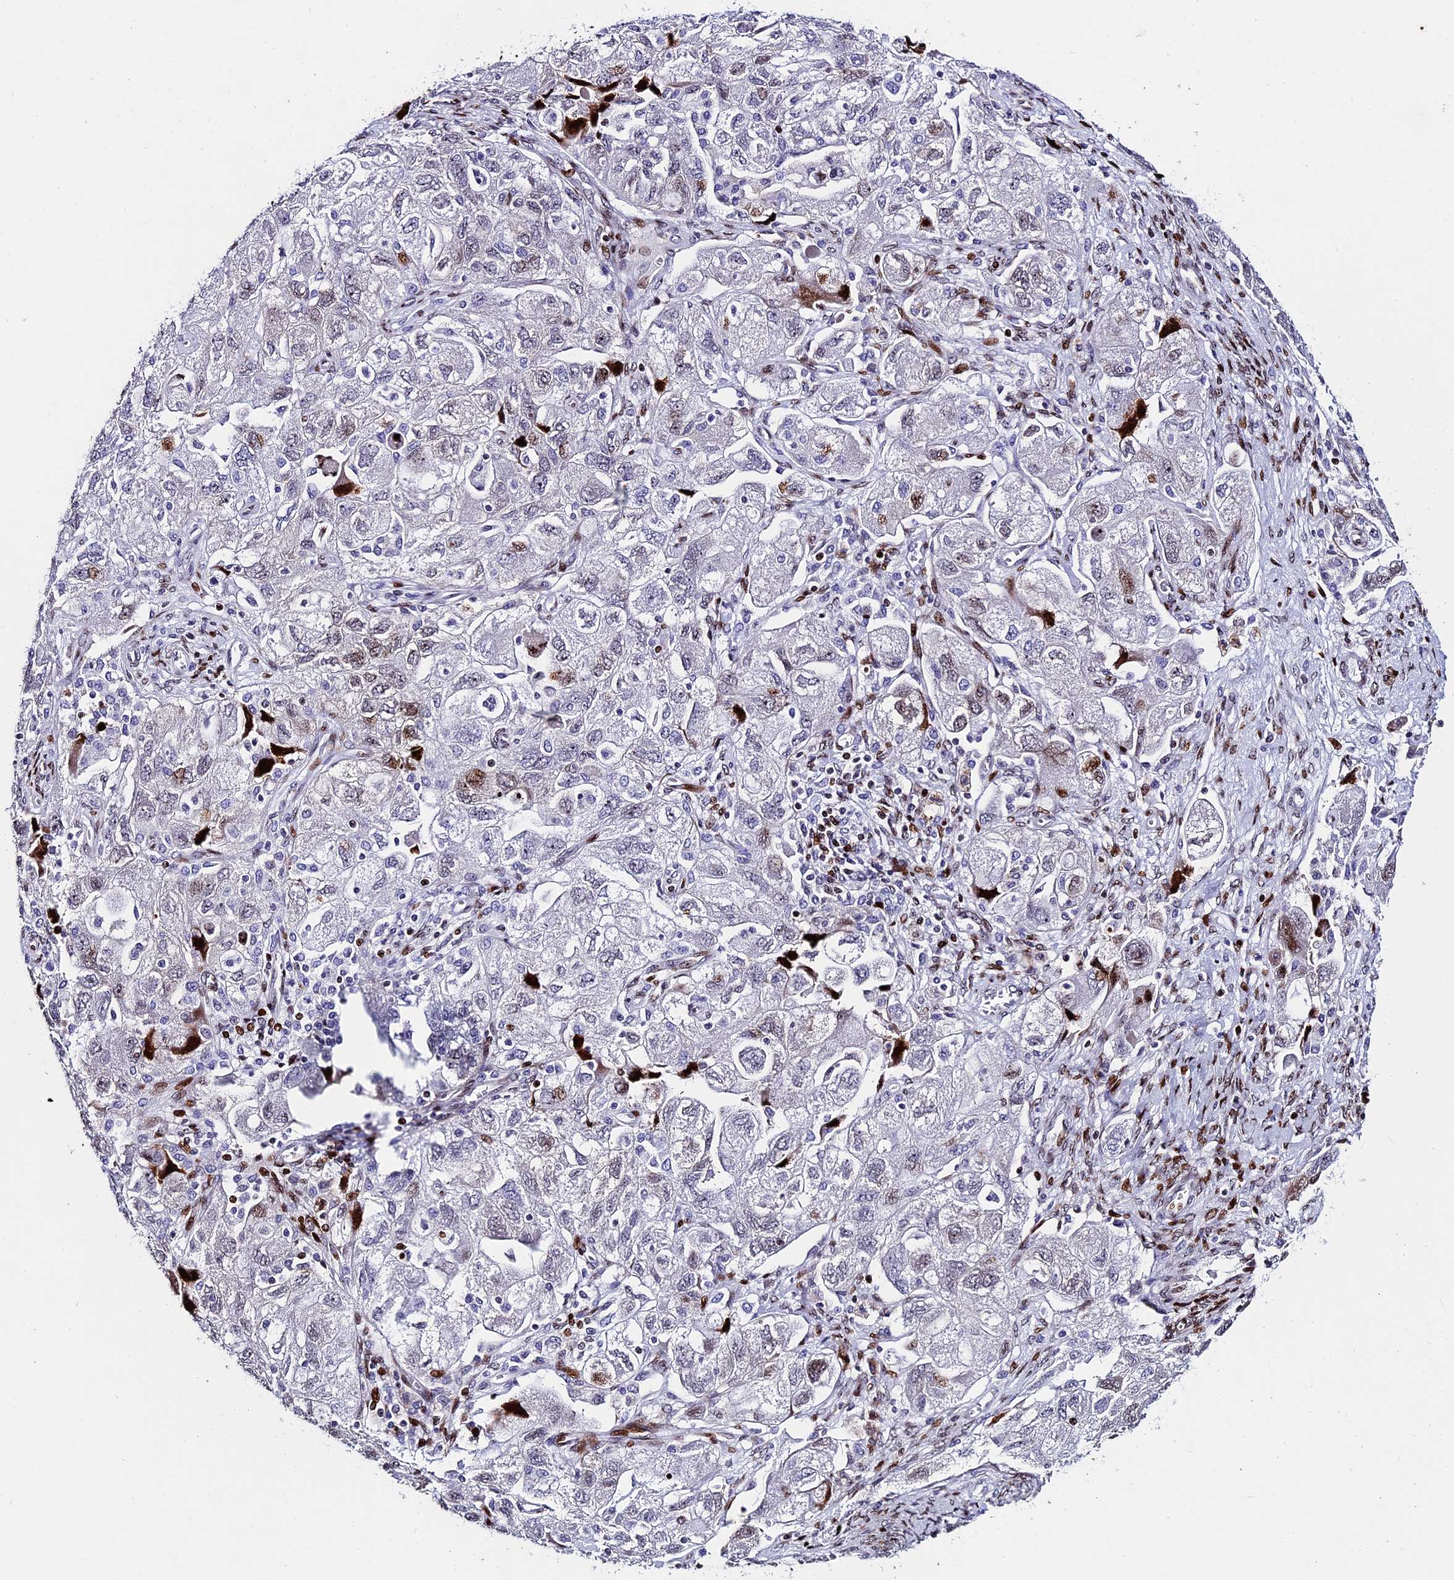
{"staining": {"intensity": "strong", "quantity": "<25%", "location": "nuclear"}, "tissue": "ovarian cancer", "cell_type": "Tumor cells", "image_type": "cancer", "snomed": [{"axis": "morphology", "description": "Carcinoma, NOS"}, {"axis": "morphology", "description": "Cystadenocarcinoma, serous, NOS"}, {"axis": "topography", "description": "Ovary"}], "caption": "Ovarian cancer stained for a protein (brown) reveals strong nuclear positive positivity in approximately <25% of tumor cells.", "gene": "BTBD3", "patient": {"sex": "female", "age": 69}}